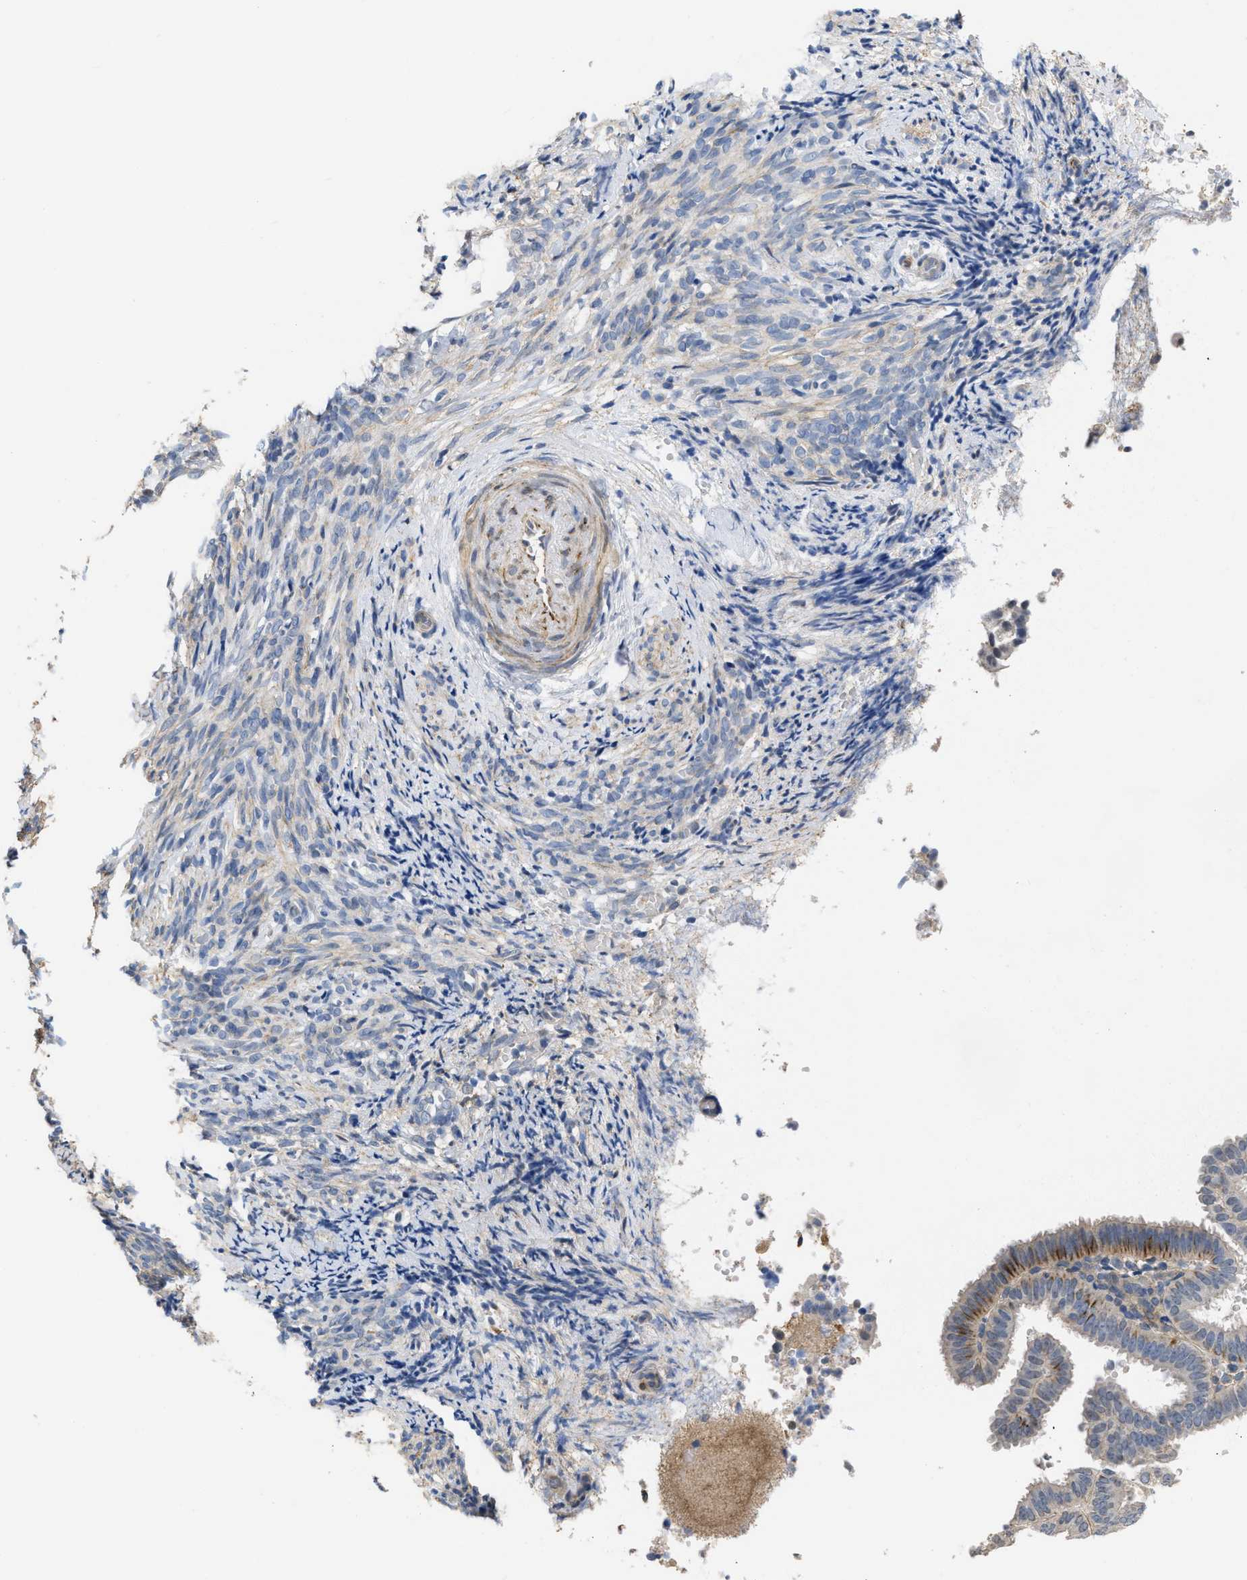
{"staining": {"intensity": "moderate", "quantity": "<25%", "location": "cytoplasmic/membranous"}, "tissue": "endometrial cancer", "cell_type": "Tumor cells", "image_type": "cancer", "snomed": [{"axis": "morphology", "description": "Adenocarcinoma, NOS"}, {"axis": "topography", "description": "Endometrium"}], "caption": "This is an image of immunohistochemistry staining of endometrial adenocarcinoma, which shows moderate staining in the cytoplasmic/membranous of tumor cells.", "gene": "TMEM131", "patient": {"sex": "female", "age": 58}}